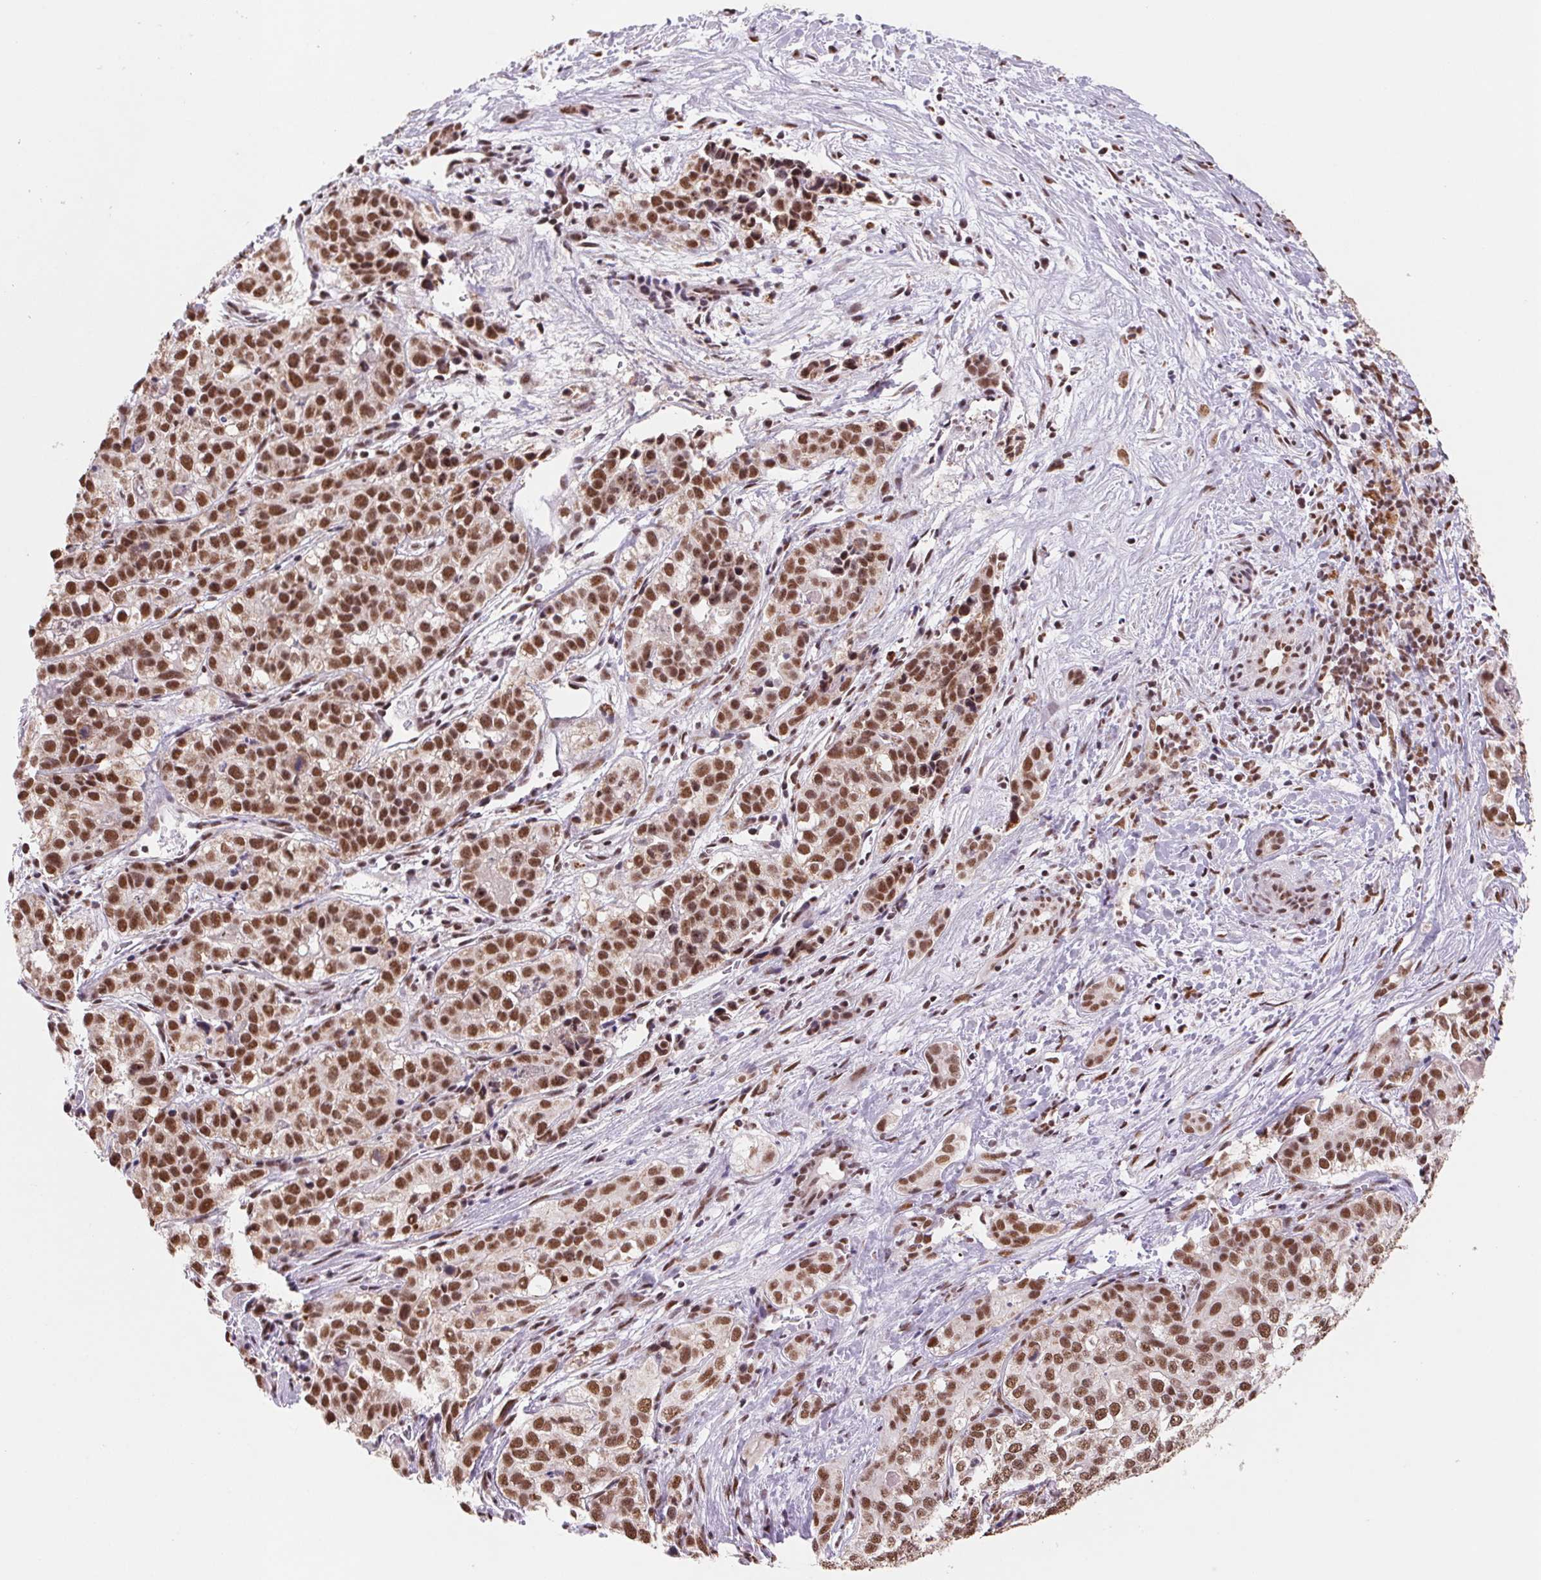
{"staining": {"intensity": "moderate", "quantity": ">75%", "location": "nuclear"}, "tissue": "liver cancer", "cell_type": "Tumor cells", "image_type": "cancer", "snomed": [{"axis": "morphology", "description": "Cholangiocarcinoma"}, {"axis": "topography", "description": "Liver"}], "caption": "Immunohistochemistry (IHC) of liver cholangiocarcinoma shows medium levels of moderate nuclear positivity in about >75% of tumor cells. (IHC, brightfield microscopy, high magnification).", "gene": "SNRPG", "patient": {"sex": "male", "age": 56}}